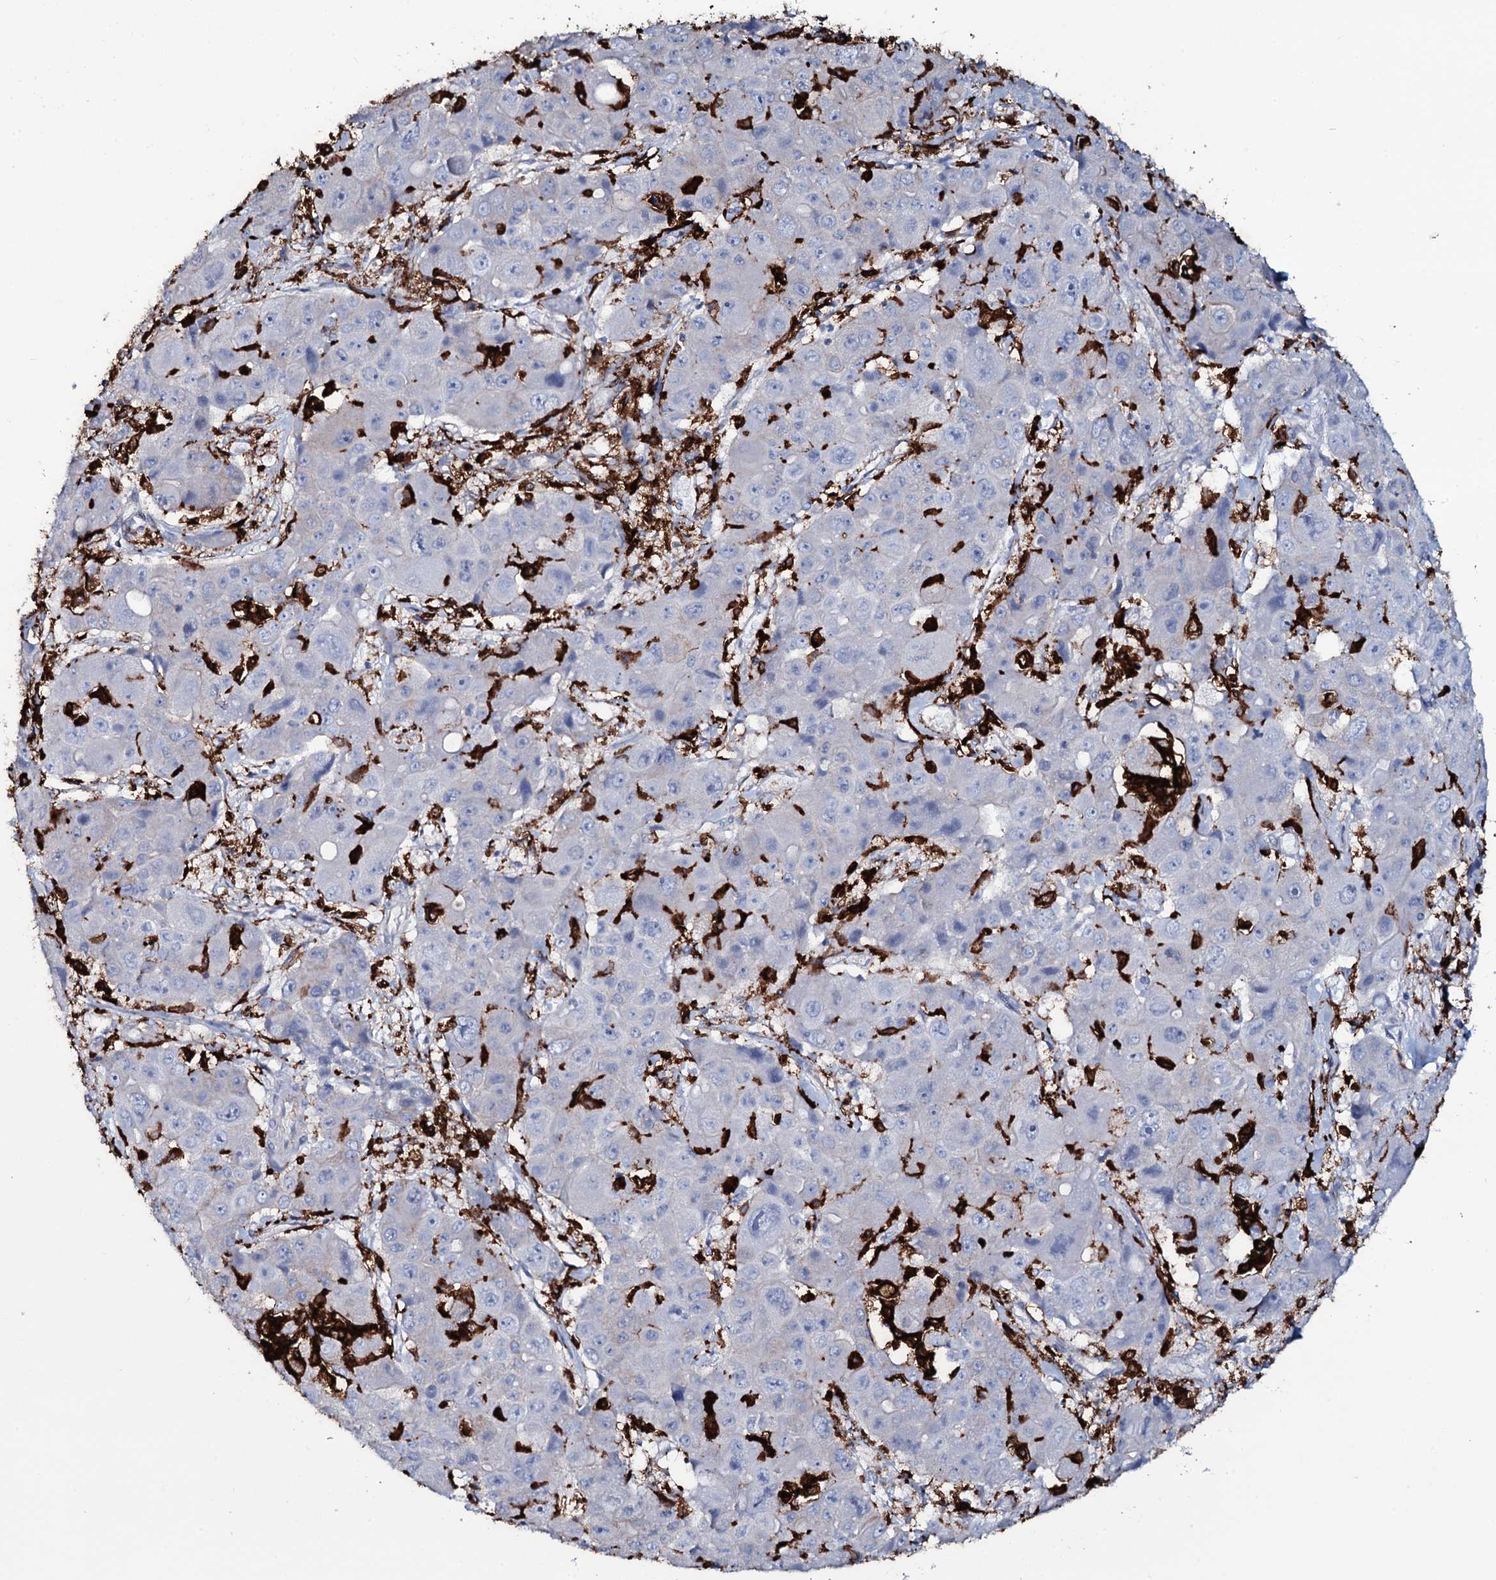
{"staining": {"intensity": "negative", "quantity": "none", "location": "none"}, "tissue": "liver cancer", "cell_type": "Tumor cells", "image_type": "cancer", "snomed": [{"axis": "morphology", "description": "Cholangiocarcinoma"}, {"axis": "topography", "description": "Liver"}], "caption": "There is no significant positivity in tumor cells of liver cholangiocarcinoma.", "gene": "OSBPL2", "patient": {"sex": "male", "age": 67}}